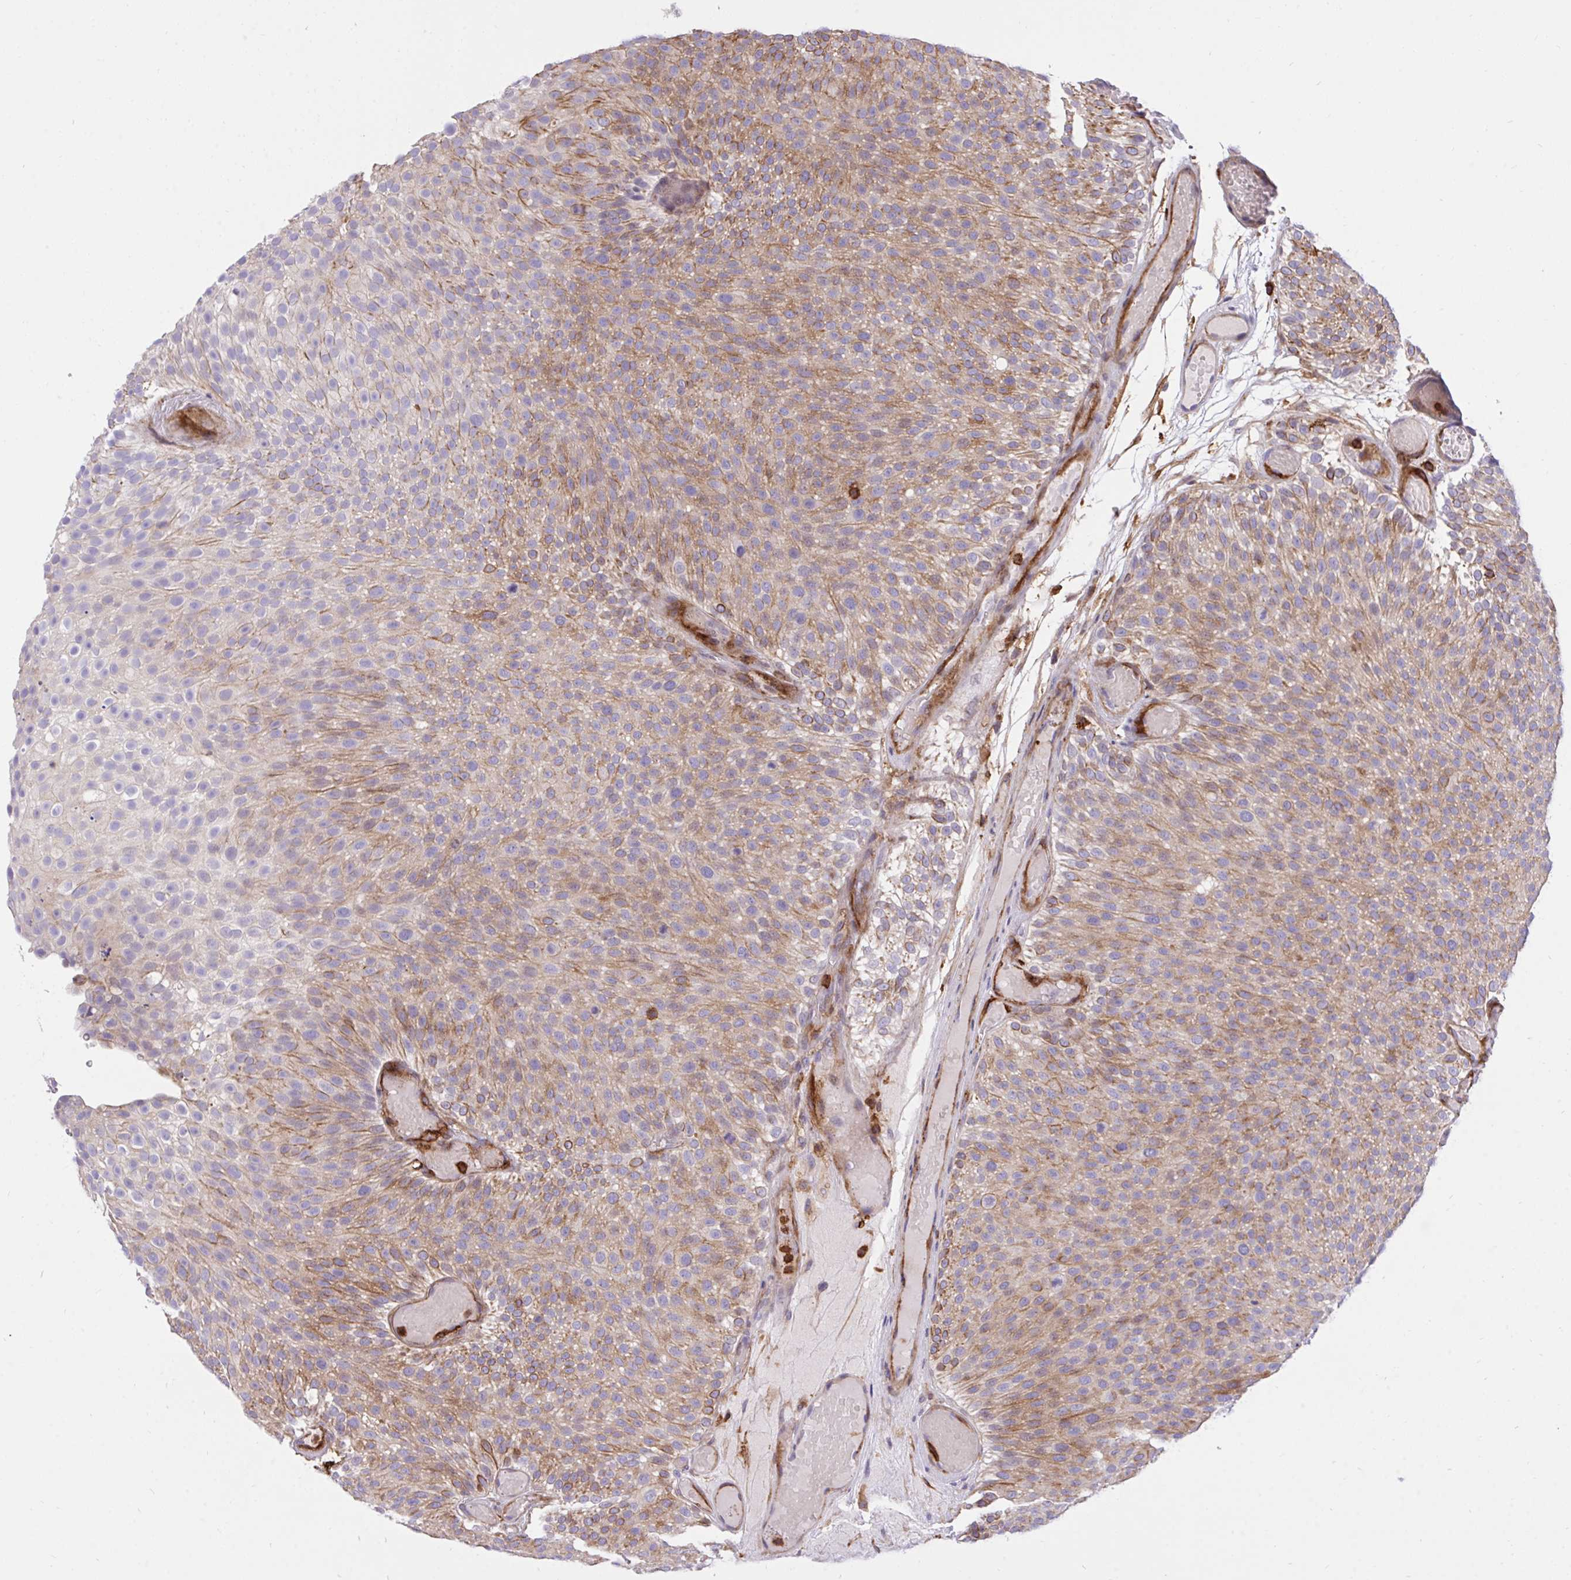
{"staining": {"intensity": "weak", "quantity": "25%-75%", "location": "cytoplasmic/membranous"}, "tissue": "urothelial cancer", "cell_type": "Tumor cells", "image_type": "cancer", "snomed": [{"axis": "morphology", "description": "Urothelial carcinoma, Low grade"}, {"axis": "topography", "description": "Urinary bladder"}], "caption": "Immunohistochemical staining of urothelial cancer exhibits low levels of weak cytoplasmic/membranous protein positivity in about 25%-75% of tumor cells.", "gene": "ERI1", "patient": {"sex": "male", "age": 78}}